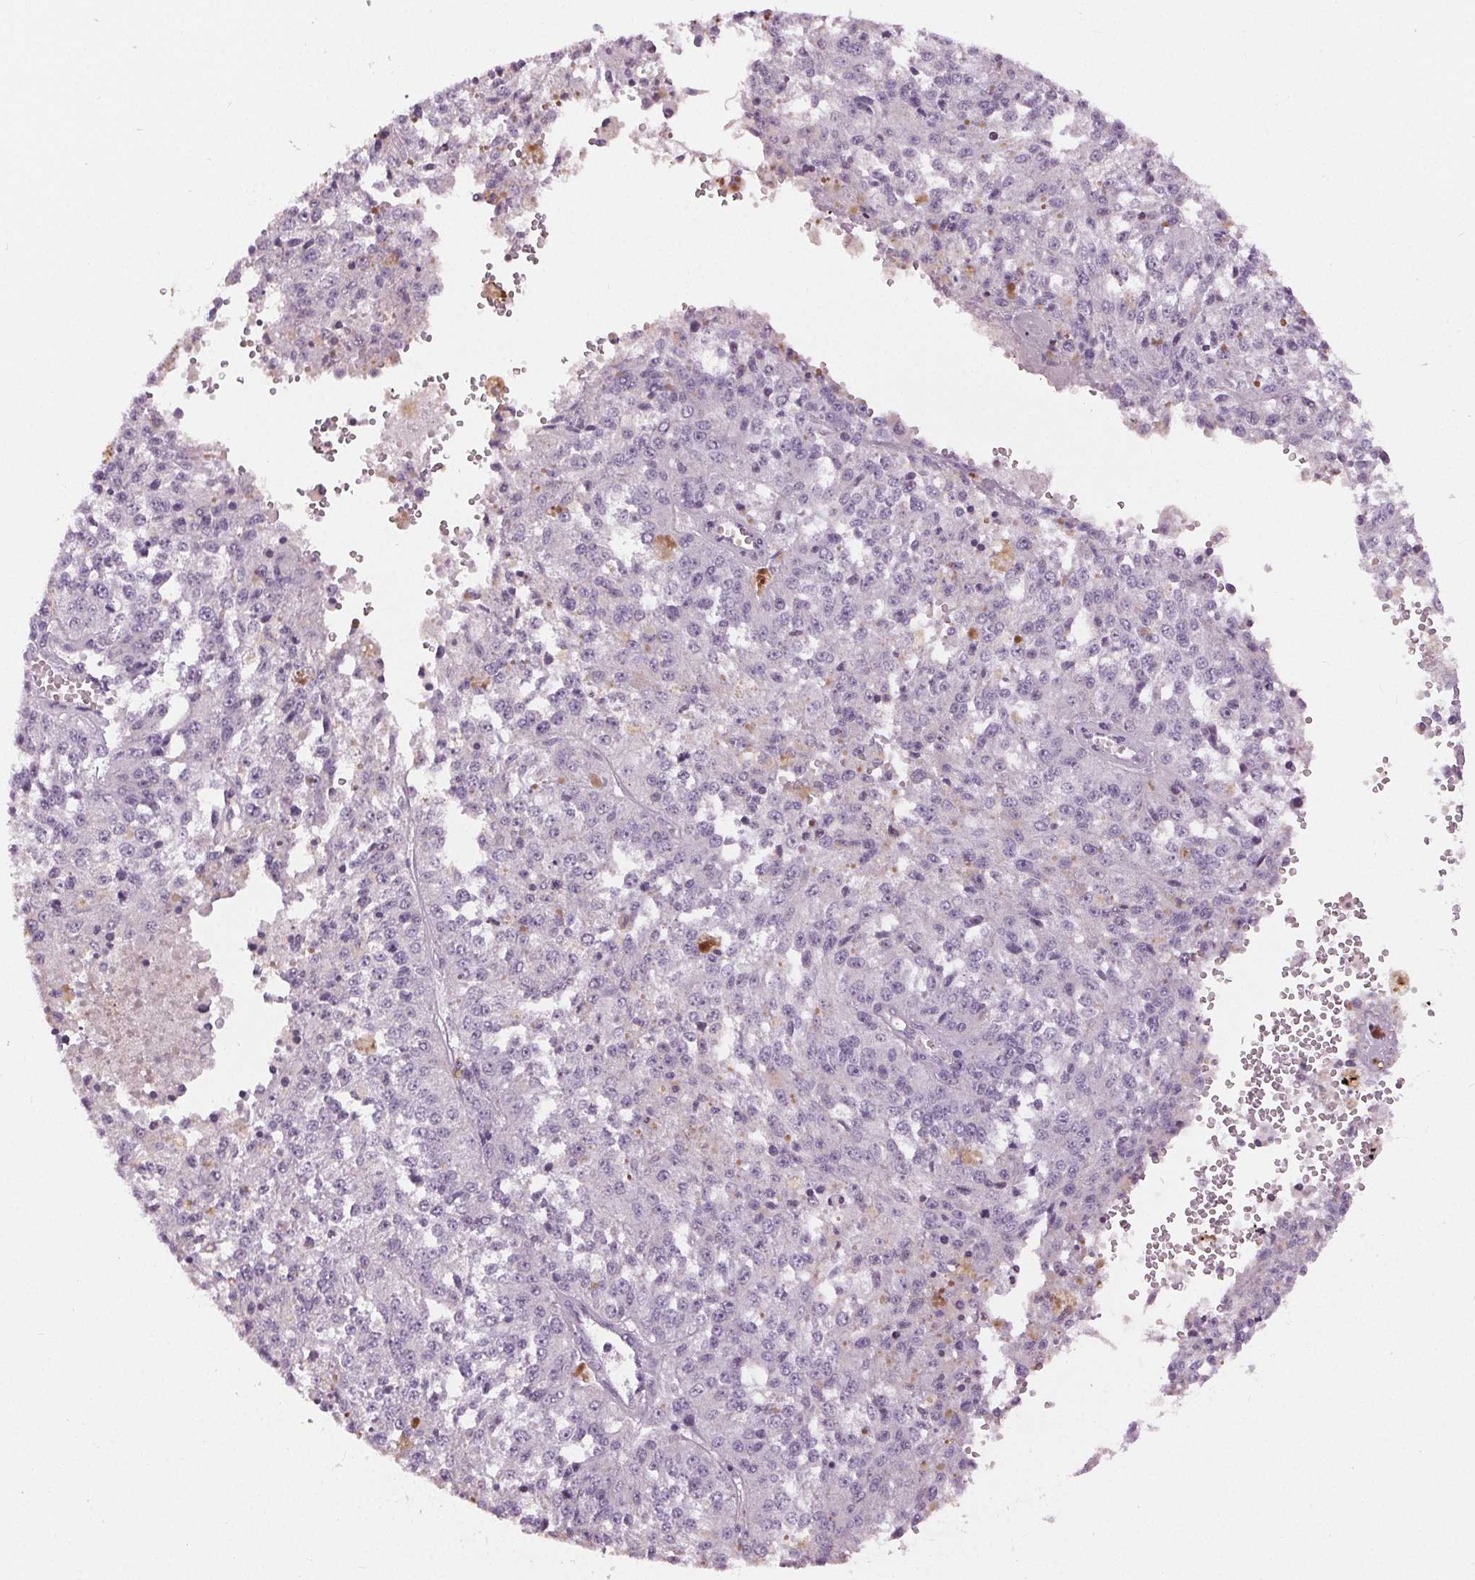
{"staining": {"intensity": "negative", "quantity": "none", "location": "none"}, "tissue": "melanoma", "cell_type": "Tumor cells", "image_type": "cancer", "snomed": [{"axis": "morphology", "description": "Malignant melanoma, Metastatic site"}, {"axis": "topography", "description": "Lymph node"}], "caption": "Tumor cells show no significant positivity in malignant melanoma (metastatic site). (DAB (3,3'-diaminobenzidine) immunohistochemistry (IHC) with hematoxylin counter stain).", "gene": "MISP", "patient": {"sex": "female", "age": 64}}